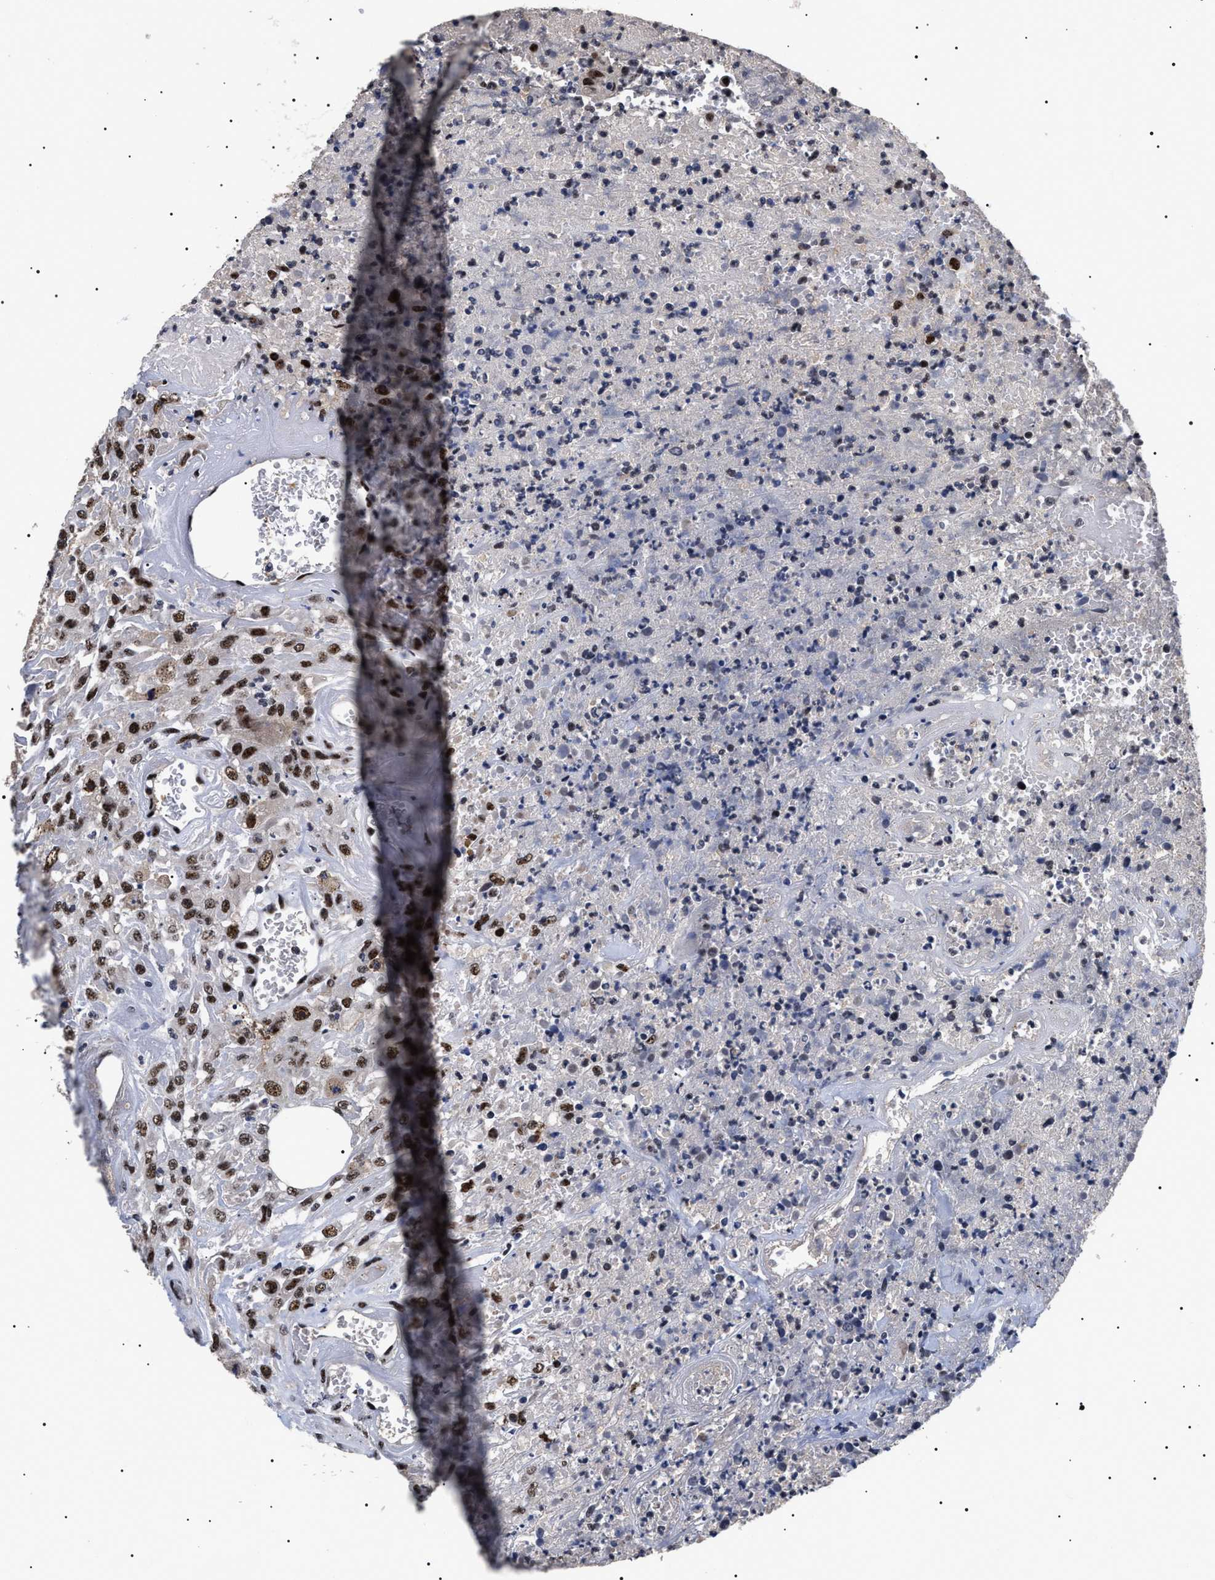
{"staining": {"intensity": "strong", "quantity": ">75%", "location": "nuclear"}, "tissue": "urothelial cancer", "cell_type": "Tumor cells", "image_type": "cancer", "snomed": [{"axis": "morphology", "description": "Urothelial carcinoma, High grade"}, {"axis": "topography", "description": "Urinary bladder"}], "caption": "High-magnification brightfield microscopy of urothelial carcinoma (high-grade) stained with DAB (brown) and counterstained with hematoxylin (blue). tumor cells exhibit strong nuclear positivity is identified in about>75% of cells.", "gene": "CAAP1", "patient": {"sex": "male", "age": 46}}